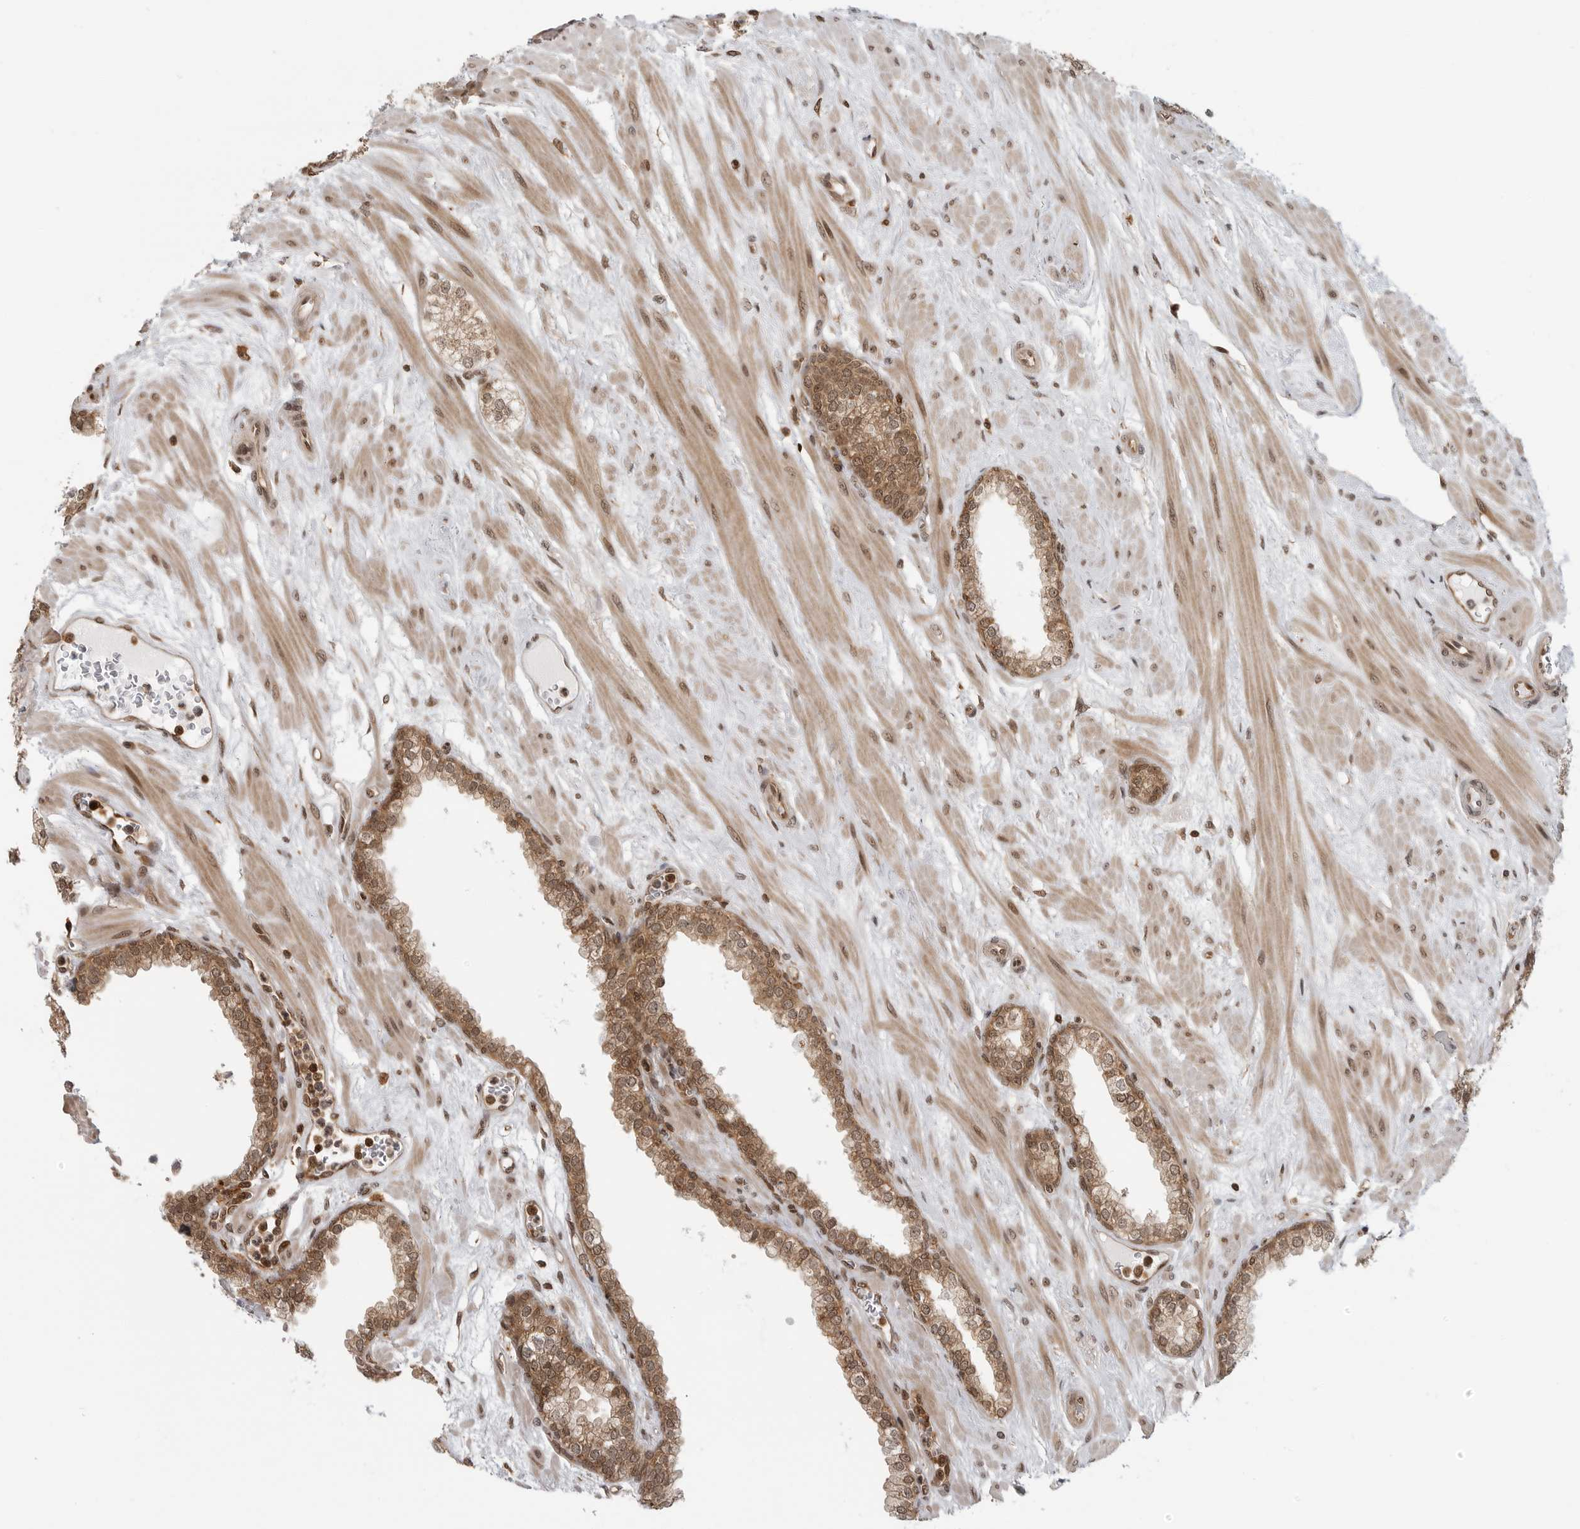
{"staining": {"intensity": "moderate", "quantity": ">75%", "location": "cytoplasmic/membranous,nuclear"}, "tissue": "prostate", "cell_type": "Glandular cells", "image_type": "normal", "snomed": [{"axis": "morphology", "description": "Normal tissue, NOS"}, {"axis": "morphology", "description": "Urothelial carcinoma, Low grade"}, {"axis": "topography", "description": "Urinary bladder"}, {"axis": "topography", "description": "Prostate"}], "caption": "Immunohistochemical staining of normal human prostate exhibits medium levels of moderate cytoplasmic/membranous,nuclear expression in about >75% of glandular cells.", "gene": "SZRD1", "patient": {"sex": "male", "age": 60}}